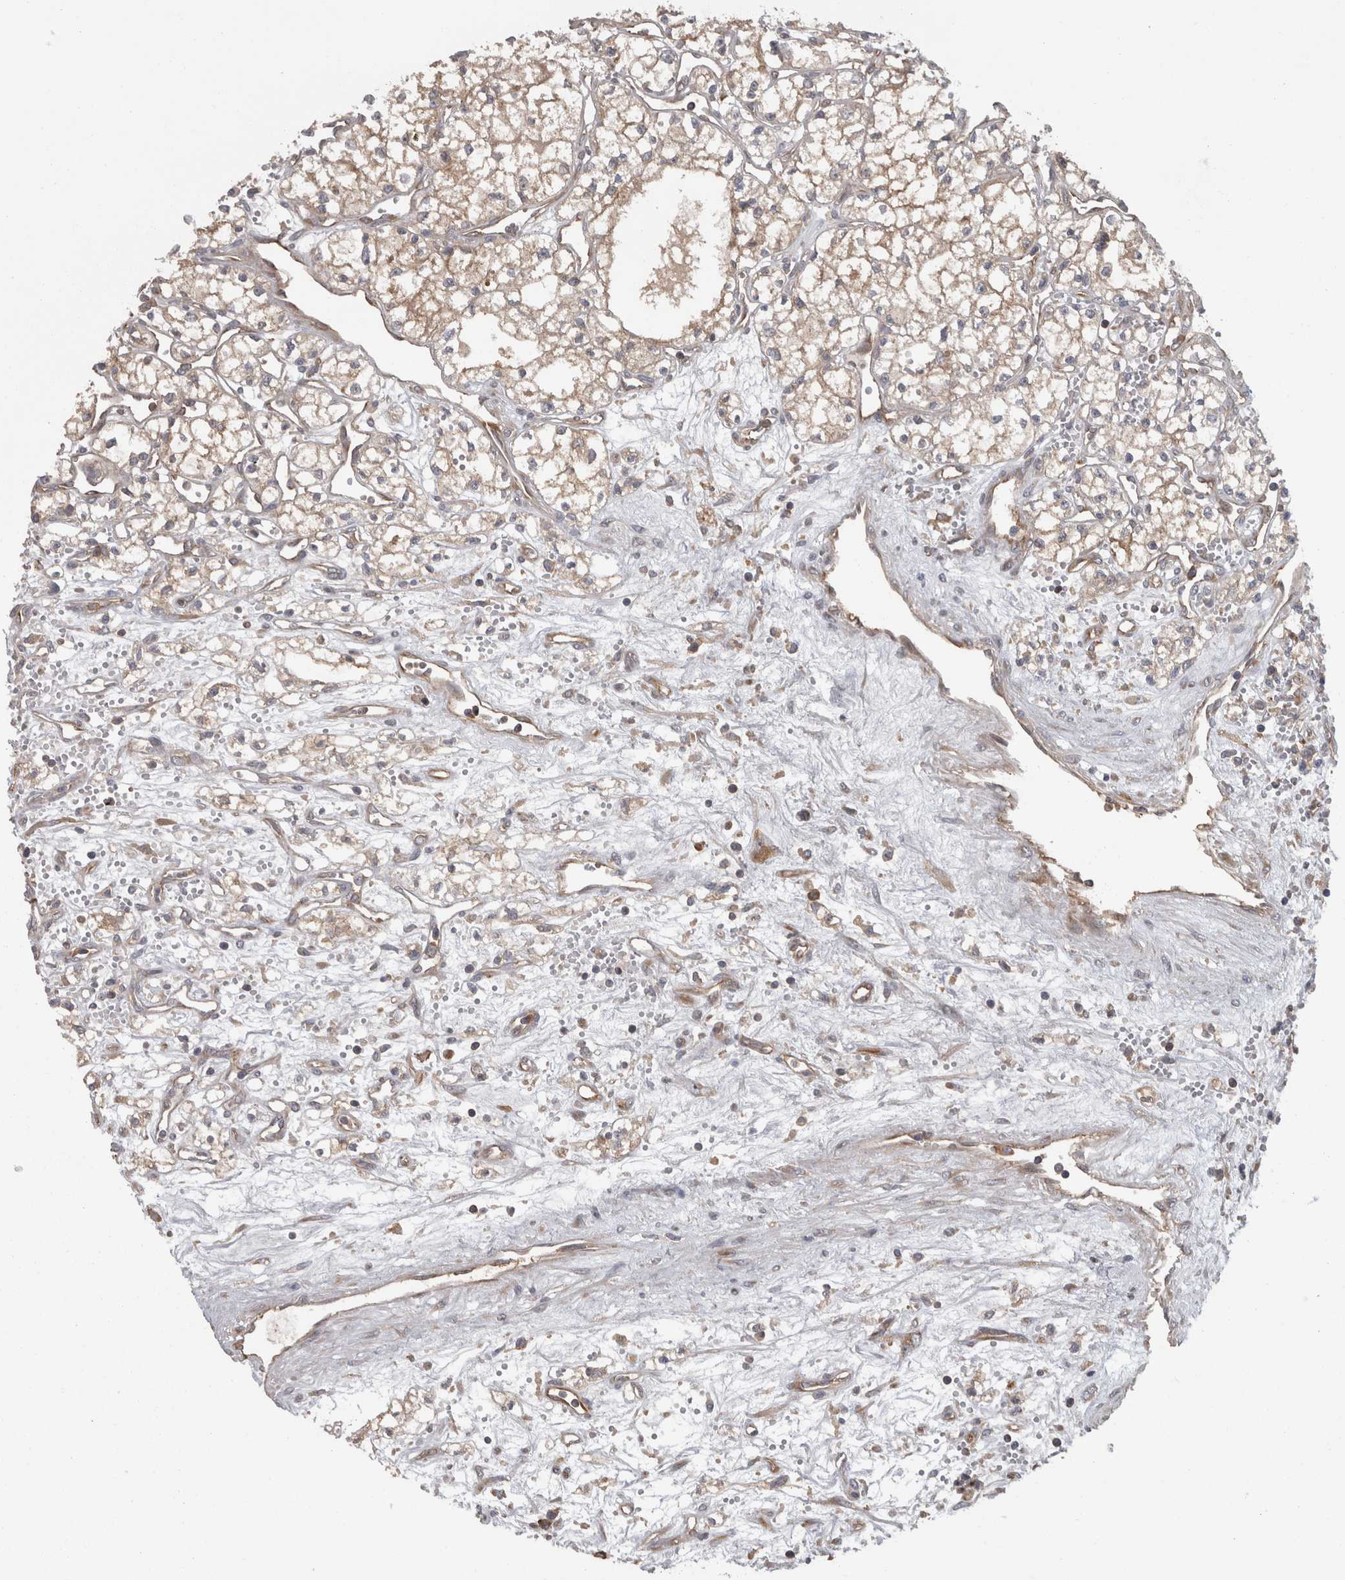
{"staining": {"intensity": "weak", "quantity": "25%-75%", "location": "cytoplasmic/membranous"}, "tissue": "renal cancer", "cell_type": "Tumor cells", "image_type": "cancer", "snomed": [{"axis": "morphology", "description": "Adenocarcinoma, NOS"}, {"axis": "topography", "description": "Kidney"}], "caption": "High-magnification brightfield microscopy of renal adenocarcinoma stained with DAB (brown) and counterstained with hematoxylin (blue). tumor cells exhibit weak cytoplasmic/membranous expression is appreciated in about25%-75% of cells.", "gene": "SMCR8", "patient": {"sex": "male", "age": 59}}